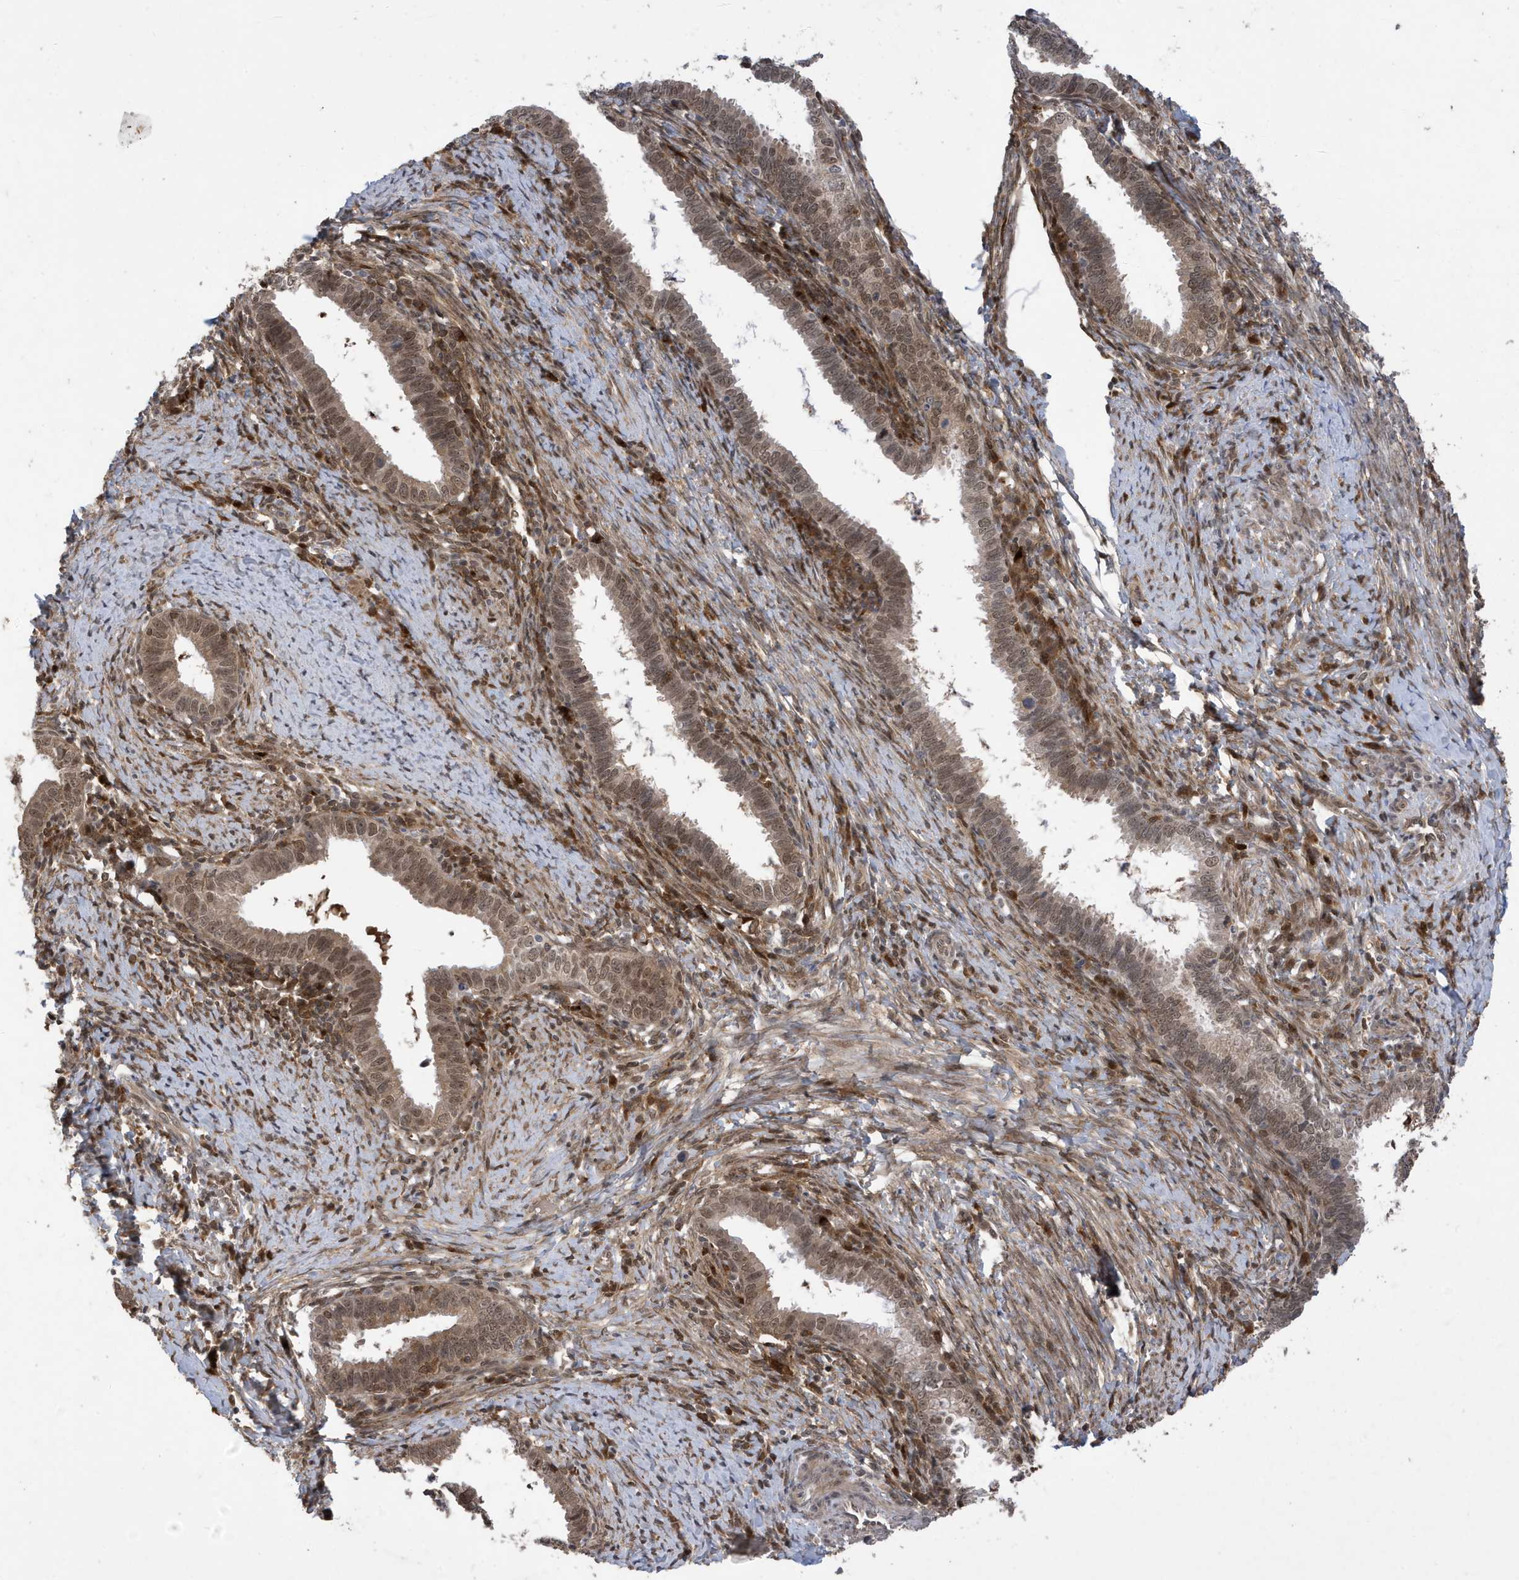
{"staining": {"intensity": "moderate", "quantity": ">75%", "location": "nuclear"}, "tissue": "cervical cancer", "cell_type": "Tumor cells", "image_type": "cancer", "snomed": [{"axis": "morphology", "description": "Adenocarcinoma, NOS"}, {"axis": "topography", "description": "Cervix"}], "caption": "This is an image of IHC staining of adenocarcinoma (cervical), which shows moderate expression in the nuclear of tumor cells.", "gene": "UBQLN1", "patient": {"sex": "female", "age": 36}}